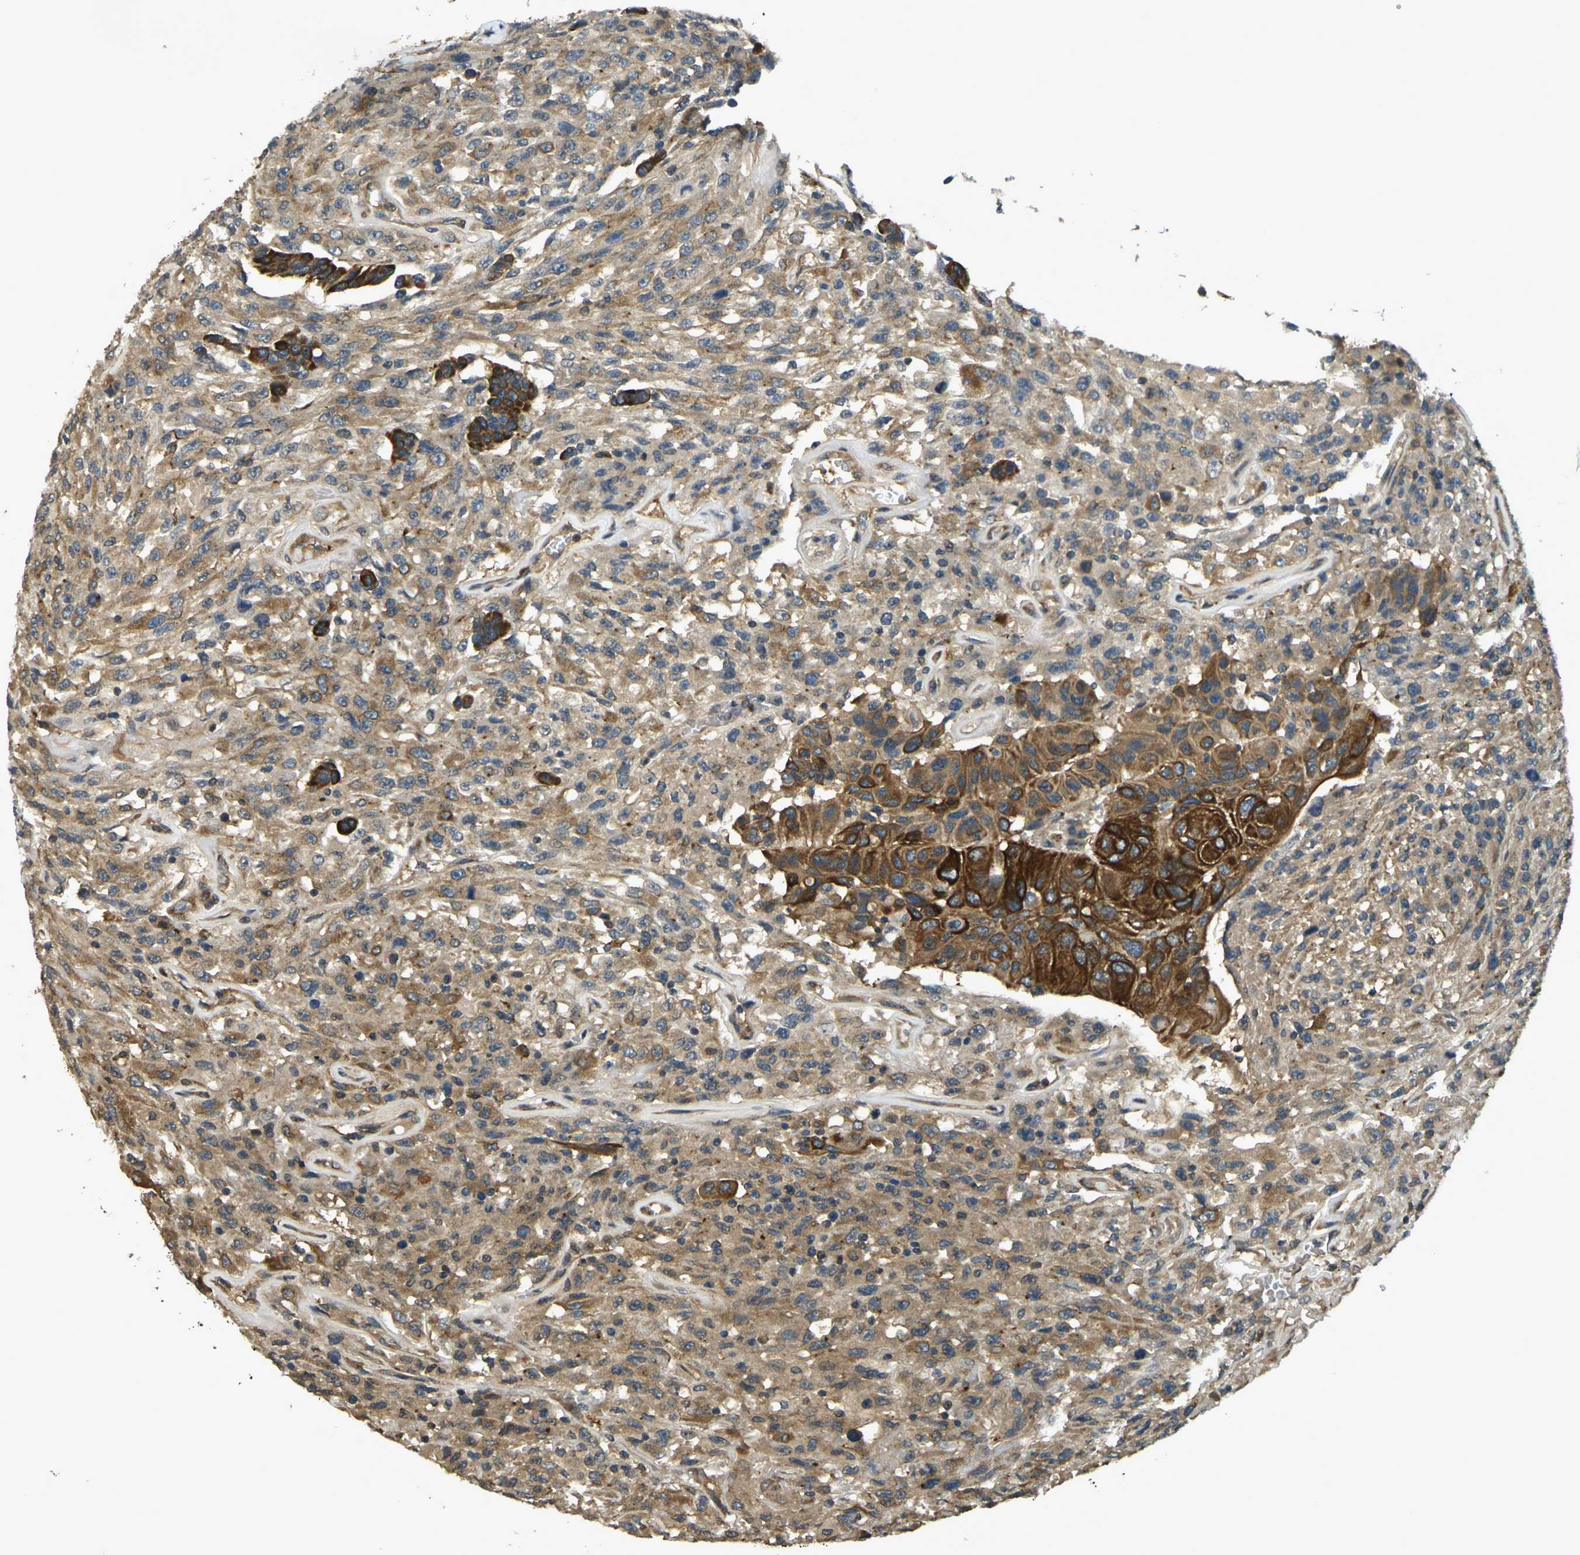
{"staining": {"intensity": "strong", "quantity": "<25%", "location": "cytoplasmic/membranous"}, "tissue": "urothelial cancer", "cell_type": "Tumor cells", "image_type": "cancer", "snomed": [{"axis": "morphology", "description": "Urothelial carcinoma, High grade"}, {"axis": "topography", "description": "Urinary bladder"}], "caption": "Tumor cells display strong cytoplasmic/membranous staining in about <25% of cells in urothelial carcinoma (high-grade).", "gene": "CAST", "patient": {"sex": "male", "age": 66}}